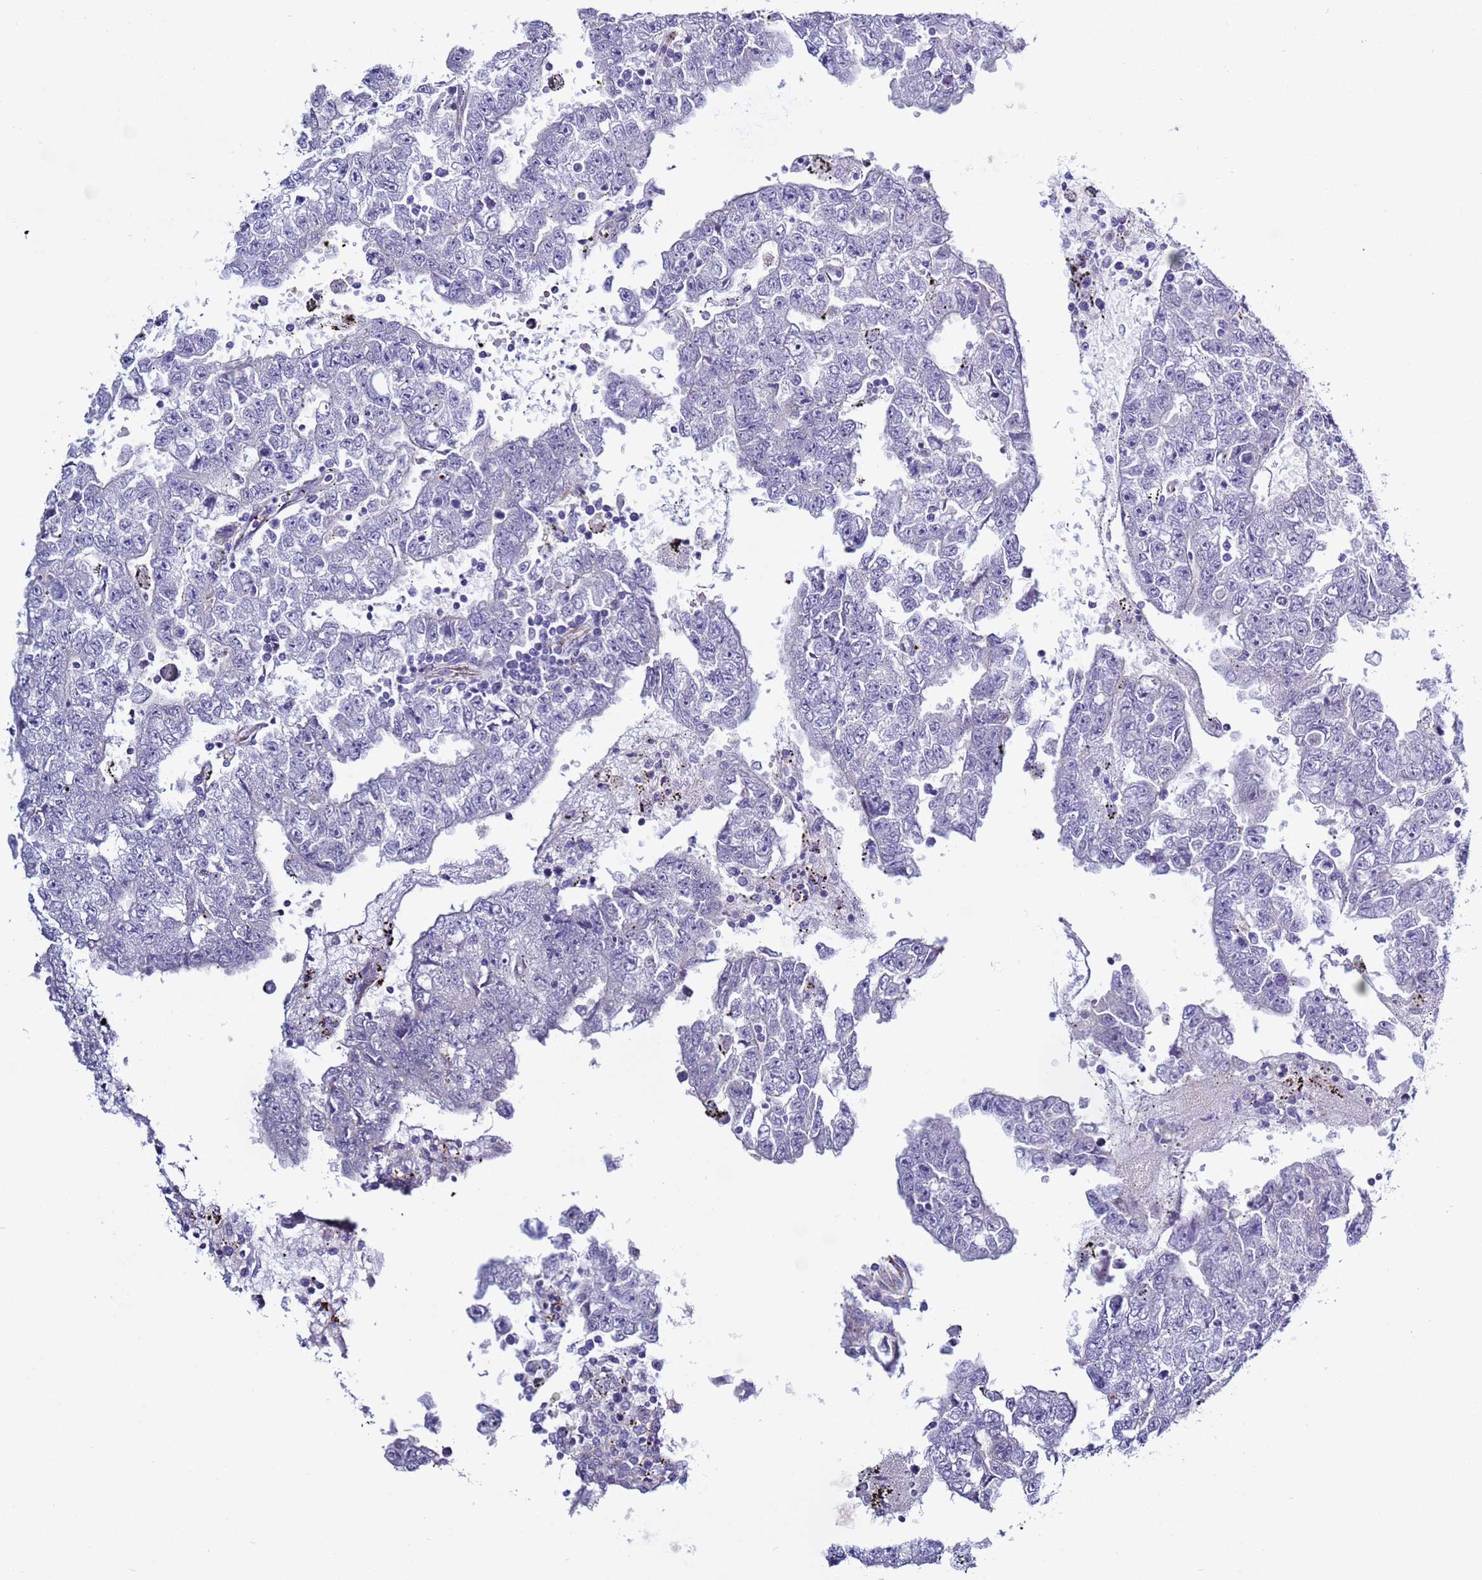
{"staining": {"intensity": "negative", "quantity": "none", "location": "none"}, "tissue": "testis cancer", "cell_type": "Tumor cells", "image_type": "cancer", "snomed": [{"axis": "morphology", "description": "Carcinoma, Embryonal, NOS"}, {"axis": "topography", "description": "Testis"}], "caption": "Immunohistochemistry (IHC) photomicrograph of neoplastic tissue: human embryonal carcinoma (testis) stained with DAB displays no significant protein expression in tumor cells.", "gene": "ABHD17B", "patient": {"sex": "male", "age": 25}}